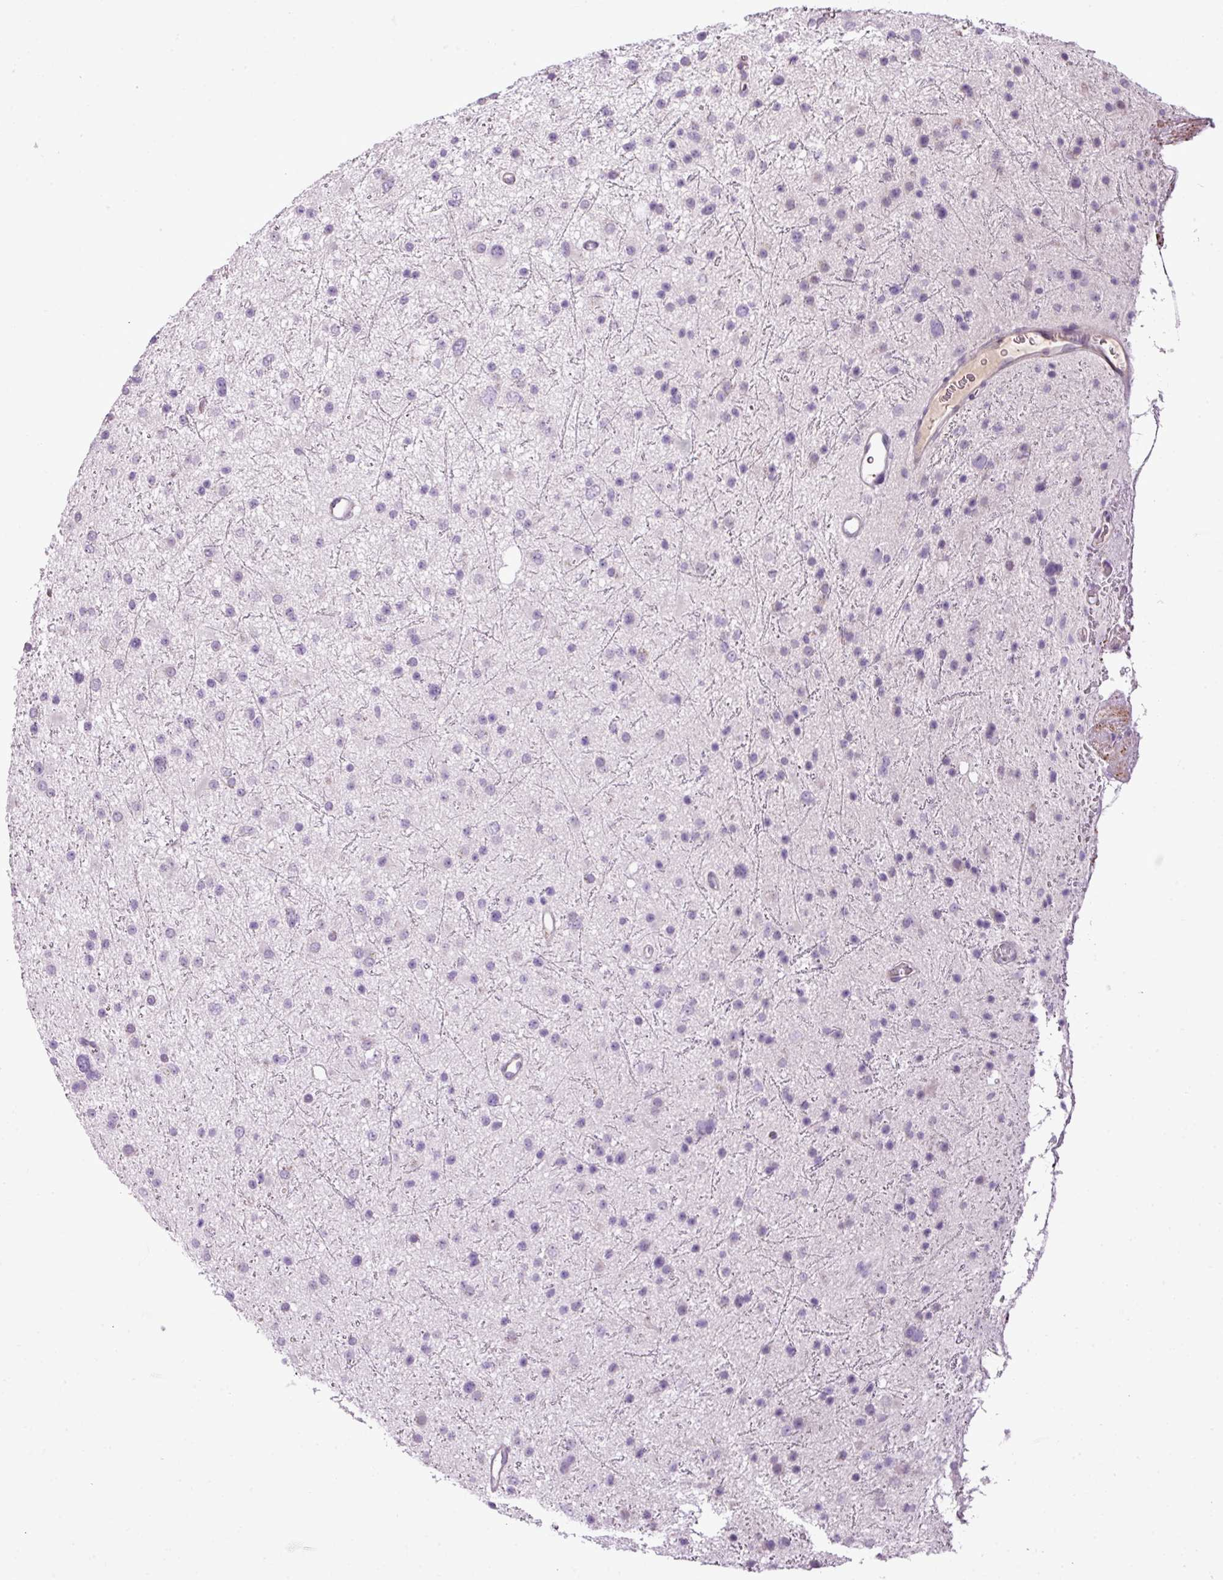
{"staining": {"intensity": "negative", "quantity": "none", "location": "none"}, "tissue": "glioma", "cell_type": "Tumor cells", "image_type": "cancer", "snomed": [{"axis": "morphology", "description": "Glioma, malignant, Low grade"}, {"axis": "topography", "description": "Cerebral cortex"}], "caption": "High power microscopy photomicrograph of an immunohistochemistry (IHC) micrograph of glioma, revealing no significant staining in tumor cells.", "gene": "DNAJB13", "patient": {"sex": "female", "age": 39}}